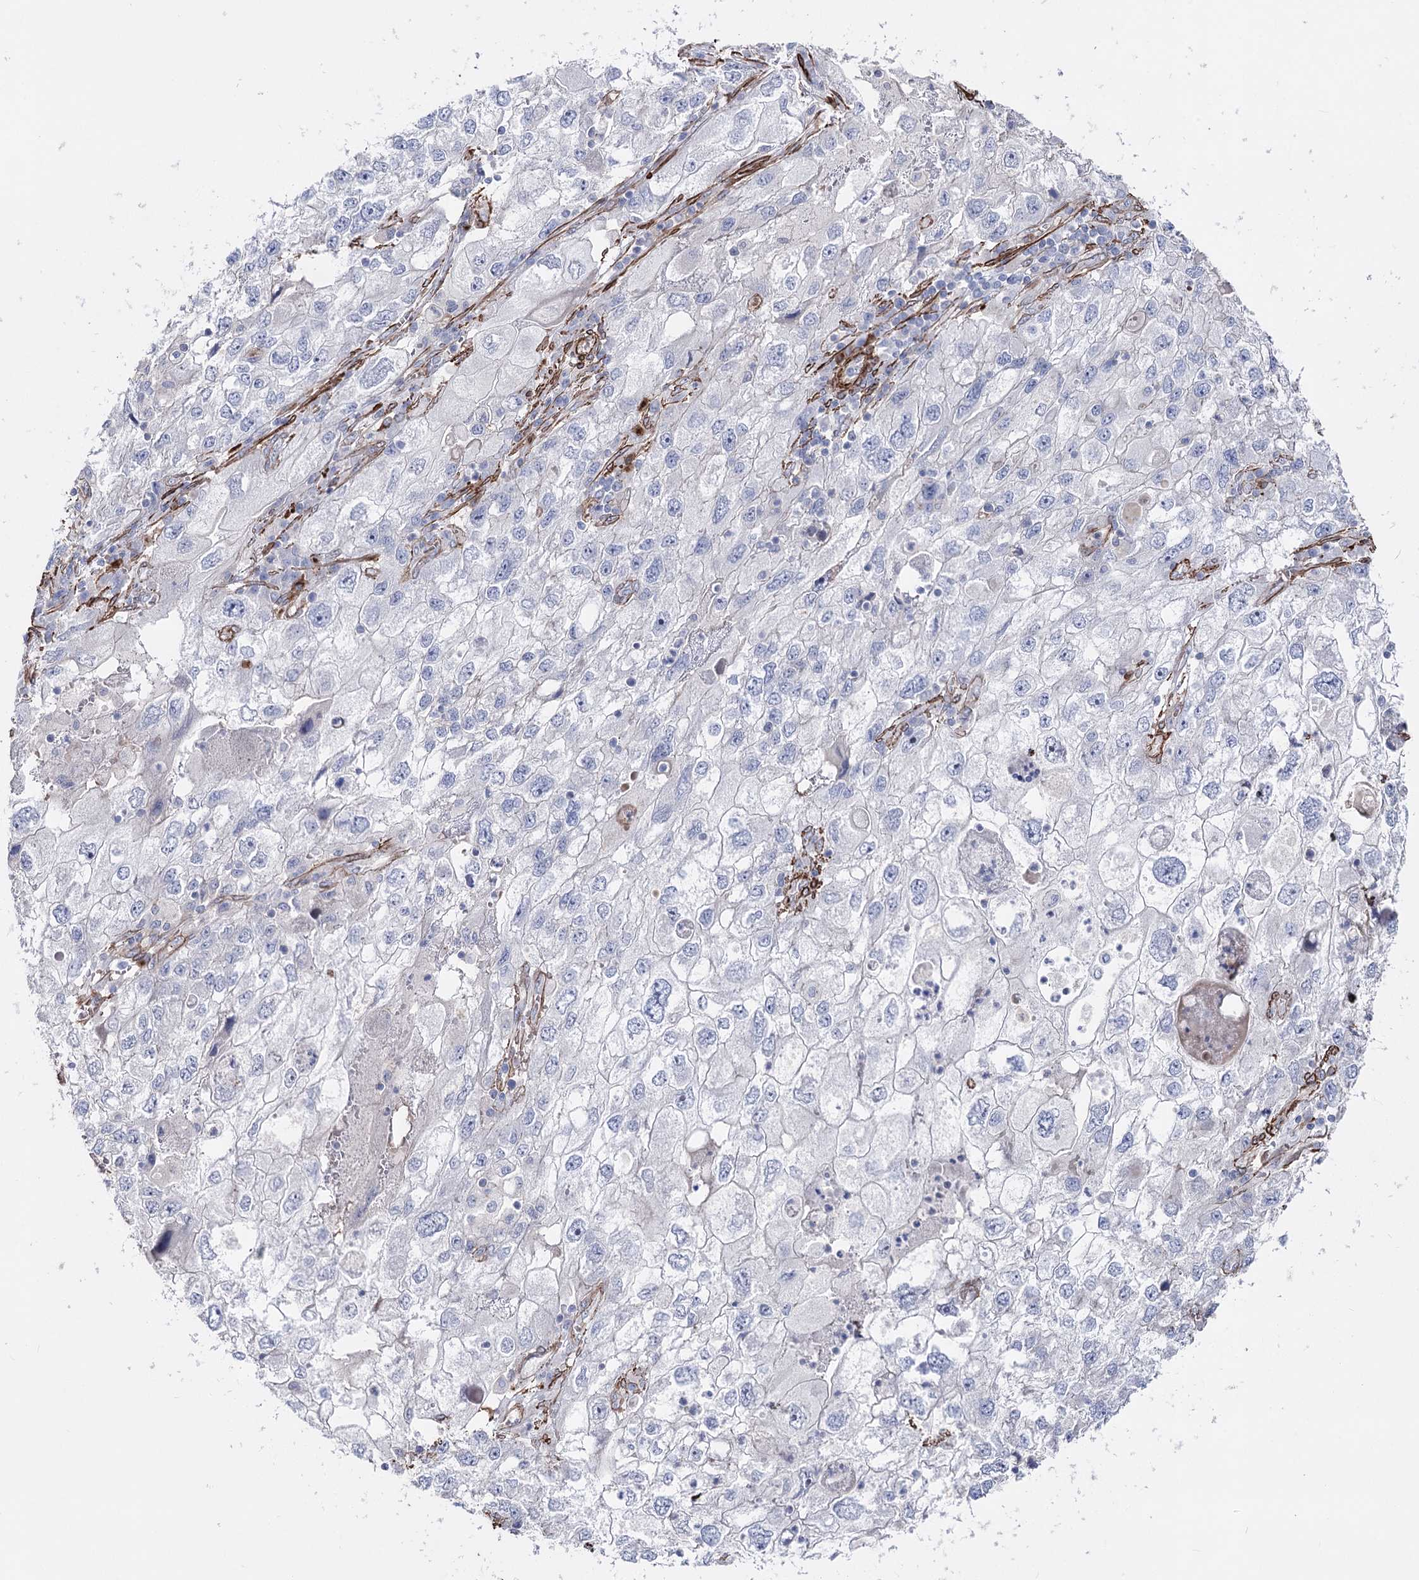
{"staining": {"intensity": "negative", "quantity": "none", "location": "none"}, "tissue": "endometrial cancer", "cell_type": "Tumor cells", "image_type": "cancer", "snomed": [{"axis": "morphology", "description": "Adenocarcinoma, NOS"}, {"axis": "topography", "description": "Endometrium"}], "caption": "High magnification brightfield microscopy of endometrial cancer (adenocarcinoma) stained with DAB (brown) and counterstained with hematoxylin (blue): tumor cells show no significant staining.", "gene": "ARHGAP20", "patient": {"sex": "female", "age": 49}}